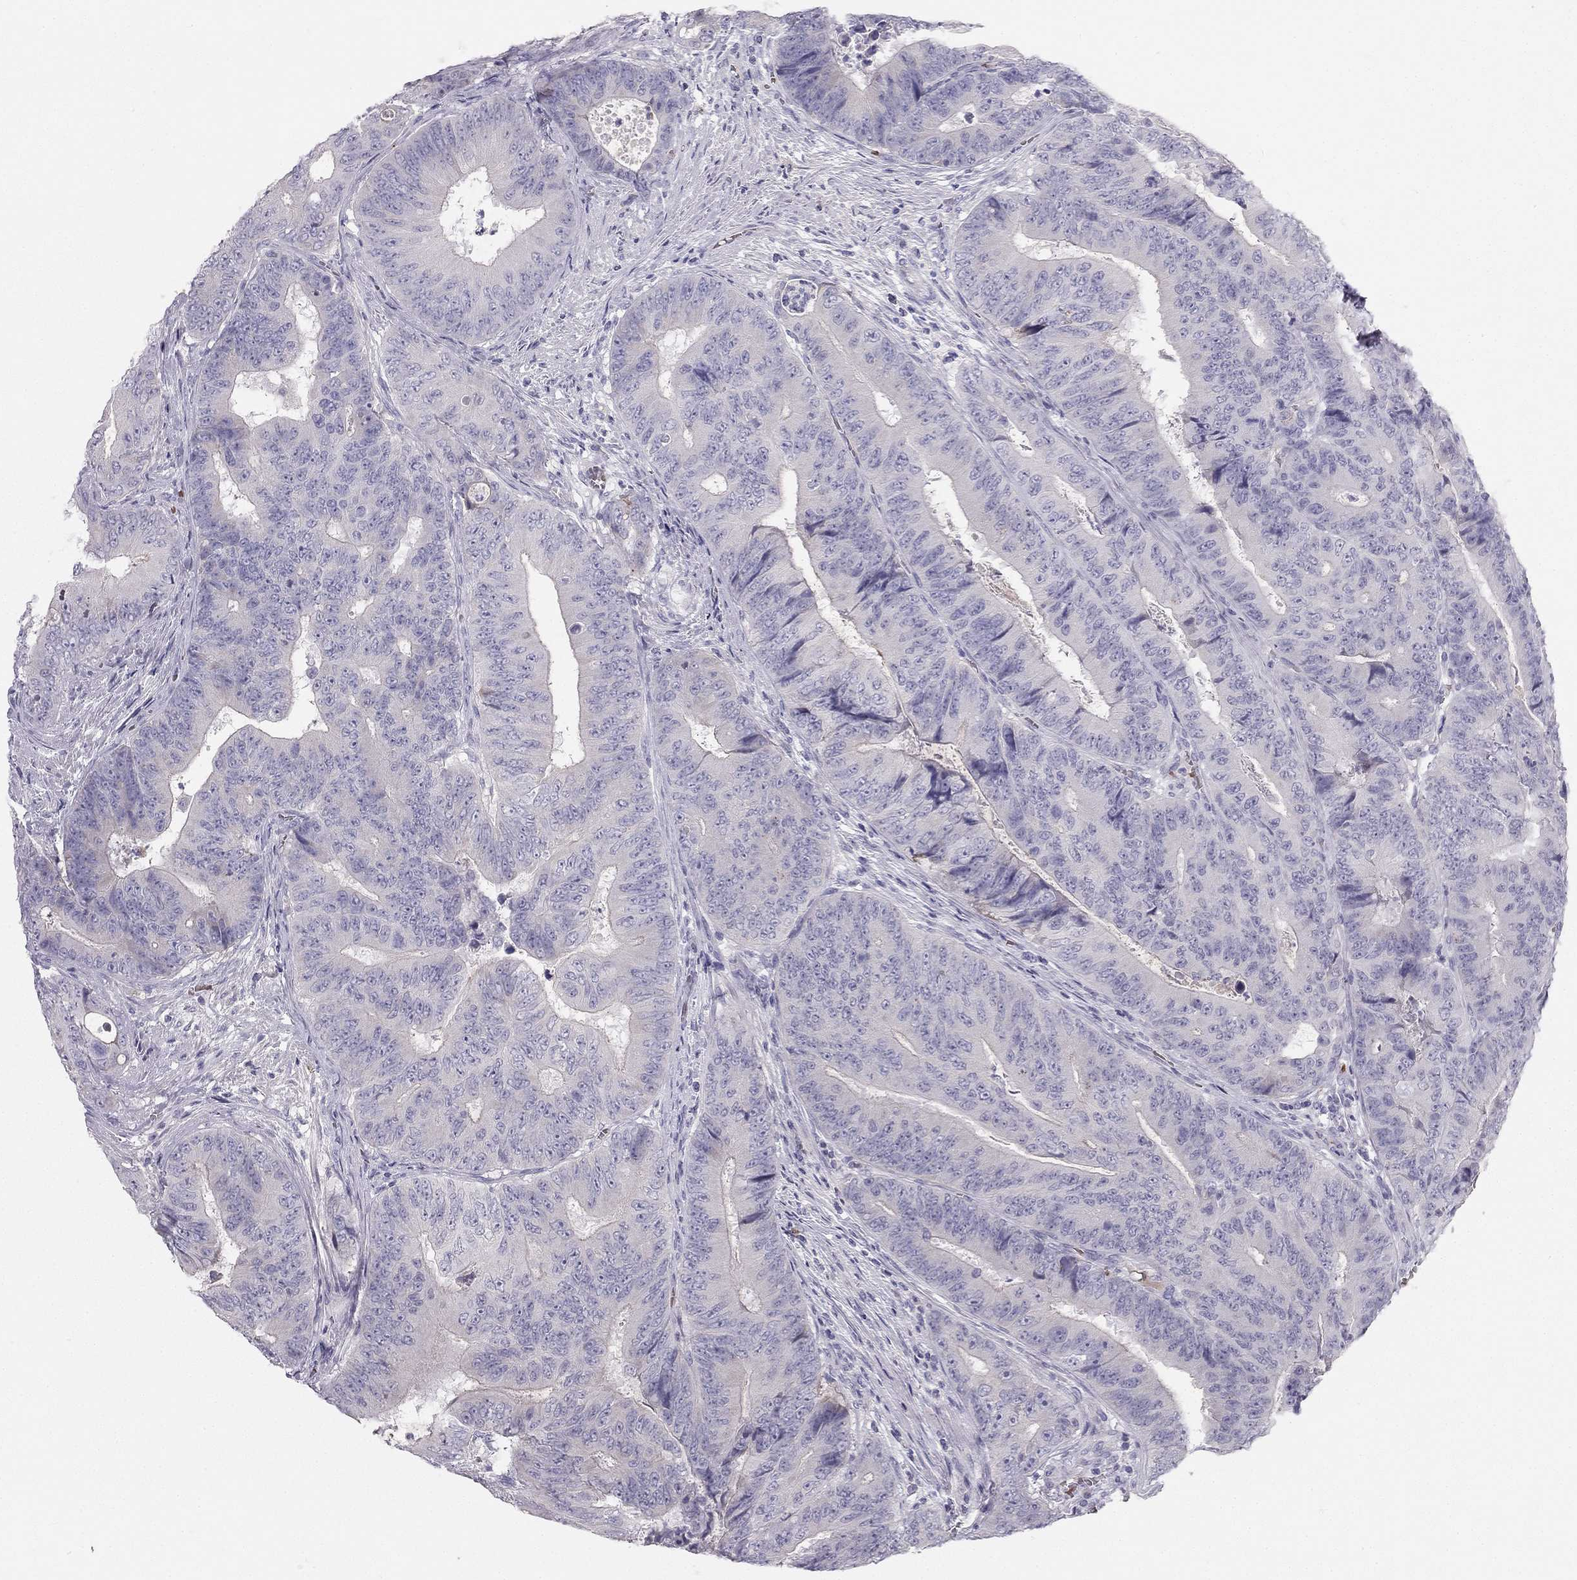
{"staining": {"intensity": "negative", "quantity": "none", "location": "none"}, "tissue": "colorectal cancer", "cell_type": "Tumor cells", "image_type": "cancer", "snomed": [{"axis": "morphology", "description": "Adenocarcinoma, NOS"}, {"axis": "topography", "description": "Colon"}], "caption": "Tumor cells show no significant staining in colorectal adenocarcinoma. The staining was performed using DAB to visualize the protein expression in brown, while the nuclei were stained in blue with hematoxylin (Magnification: 20x).", "gene": "RHD", "patient": {"sex": "female", "age": 48}}